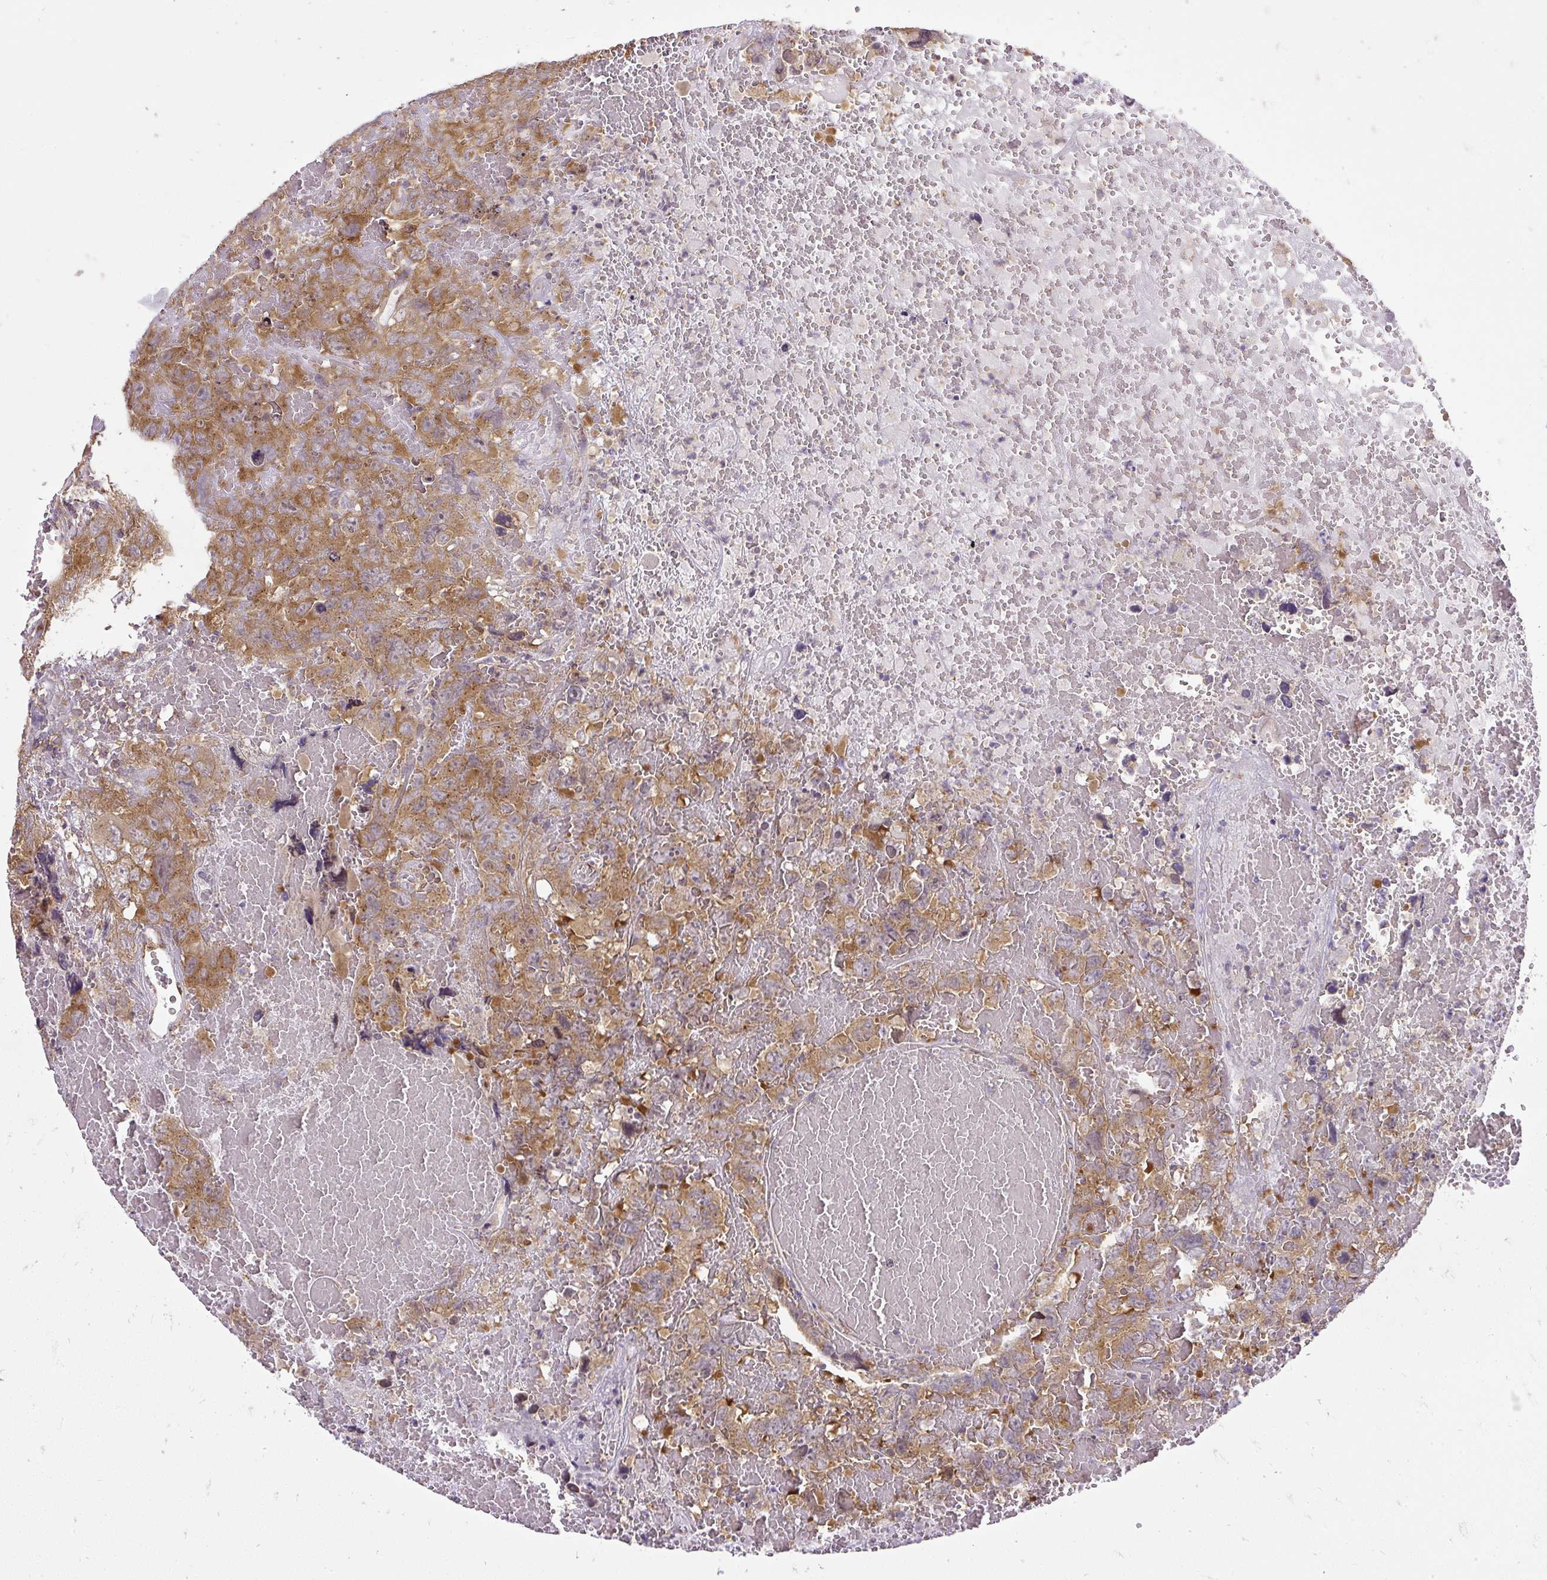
{"staining": {"intensity": "moderate", "quantity": ">75%", "location": "cytoplasmic/membranous"}, "tissue": "testis cancer", "cell_type": "Tumor cells", "image_type": "cancer", "snomed": [{"axis": "morphology", "description": "Carcinoma, Embryonal, NOS"}, {"axis": "topography", "description": "Testis"}], "caption": "This histopathology image shows testis embryonal carcinoma stained with IHC to label a protein in brown. The cytoplasmic/membranous of tumor cells show moderate positivity for the protein. Nuclei are counter-stained blue.", "gene": "SMC4", "patient": {"sex": "male", "age": 45}}